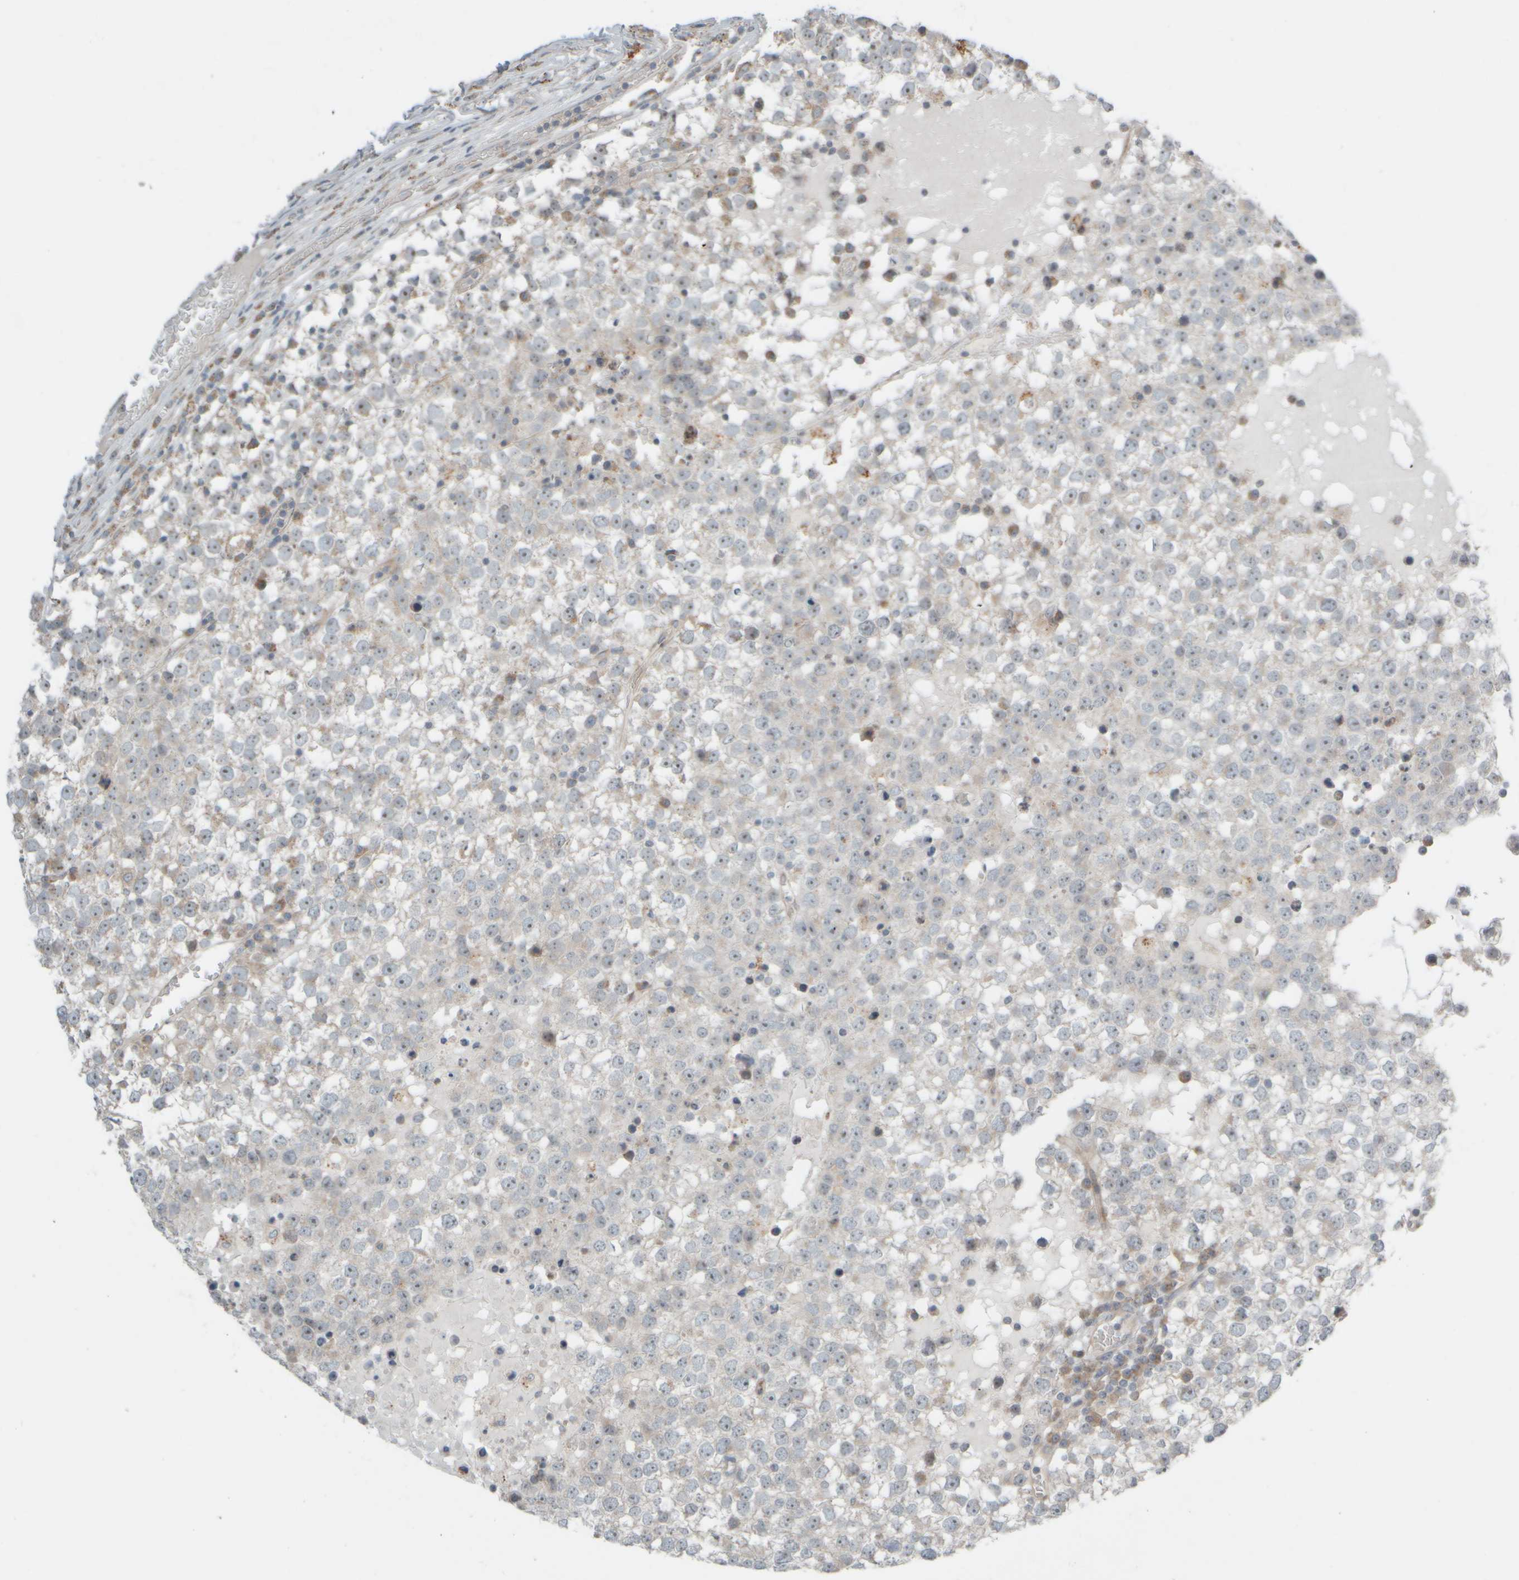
{"staining": {"intensity": "negative", "quantity": "none", "location": "none"}, "tissue": "testis cancer", "cell_type": "Tumor cells", "image_type": "cancer", "snomed": [{"axis": "morphology", "description": "Seminoma, NOS"}, {"axis": "topography", "description": "Testis"}], "caption": "Testis cancer was stained to show a protein in brown. There is no significant positivity in tumor cells.", "gene": "HGS", "patient": {"sex": "male", "age": 65}}